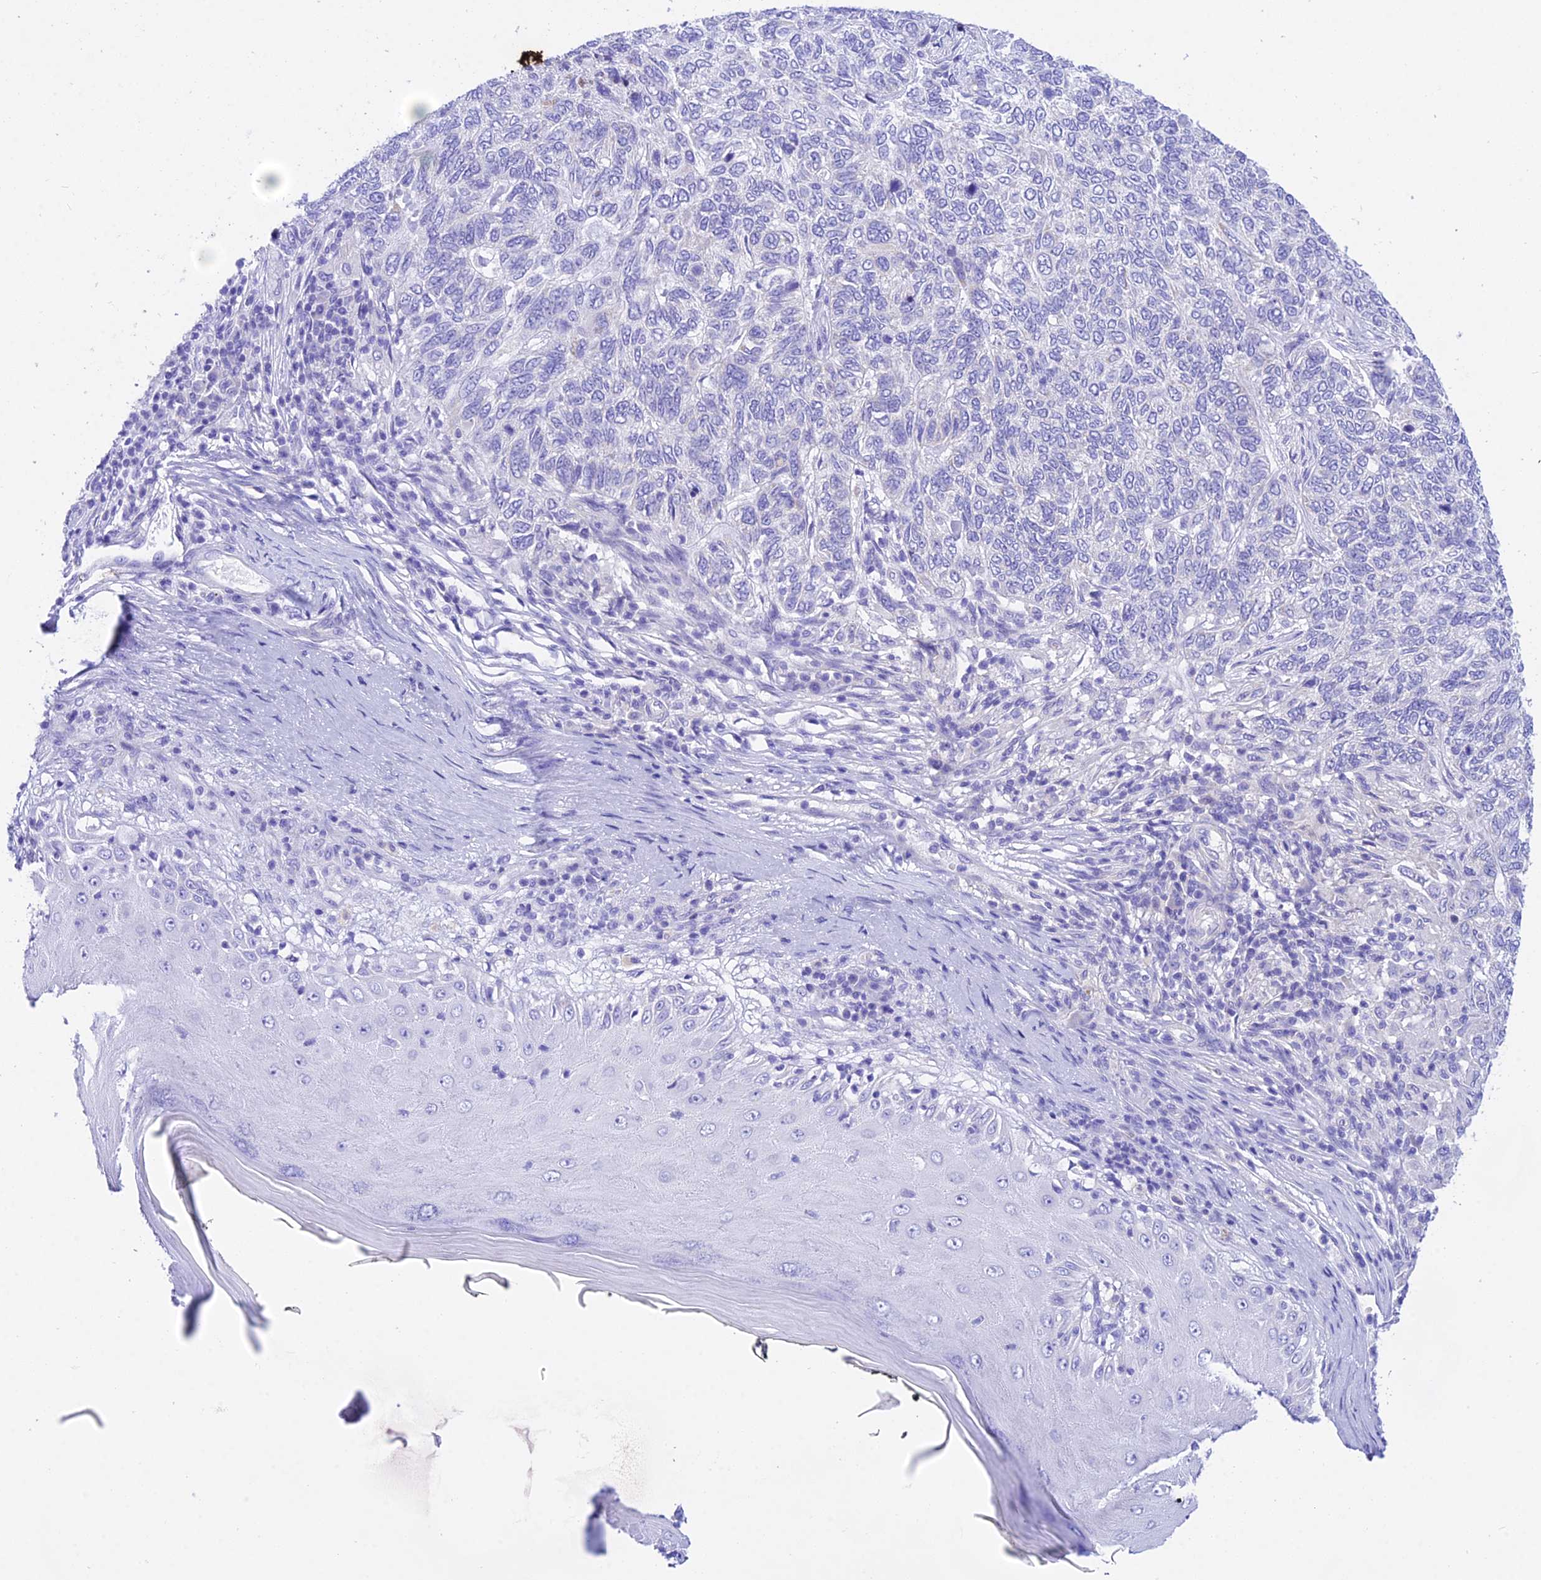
{"staining": {"intensity": "negative", "quantity": "none", "location": "none"}, "tissue": "skin cancer", "cell_type": "Tumor cells", "image_type": "cancer", "snomed": [{"axis": "morphology", "description": "Basal cell carcinoma"}, {"axis": "topography", "description": "Skin"}], "caption": "Immunohistochemistry (IHC) micrograph of human basal cell carcinoma (skin) stained for a protein (brown), which shows no expression in tumor cells.", "gene": "TRIM43B", "patient": {"sex": "female", "age": 65}}